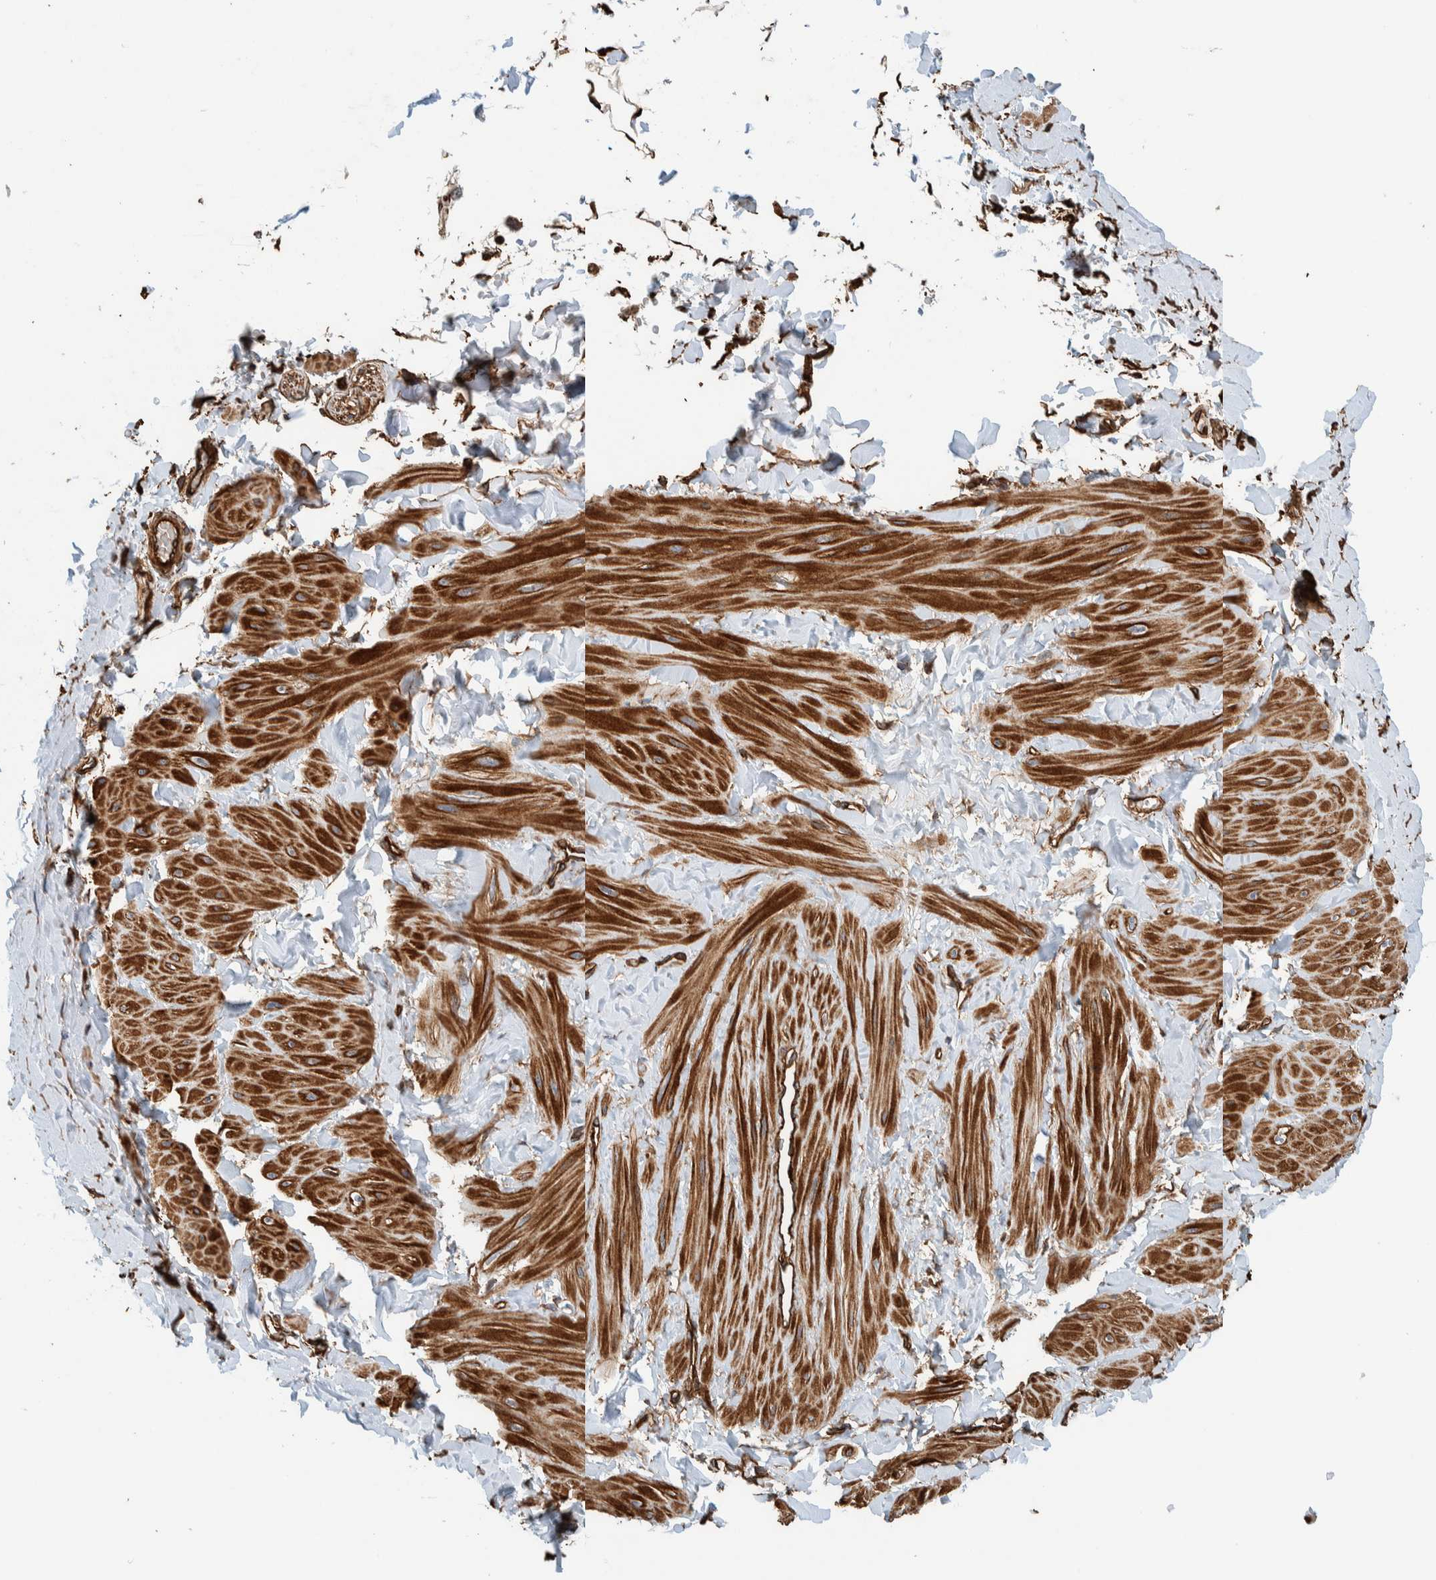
{"staining": {"intensity": "strong", "quantity": ">75%", "location": "cytoplasmic/membranous"}, "tissue": "soft tissue", "cell_type": "Fibroblasts", "image_type": "normal", "snomed": [{"axis": "morphology", "description": "Normal tissue, NOS"}, {"axis": "topography", "description": "Adipose tissue"}, {"axis": "topography", "description": "Vascular tissue"}, {"axis": "topography", "description": "Peripheral nerve tissue"}], "caption": "Protein staining exhibits strong cytoplasmic/membranous positivity in approximately >75% of fibroblasts in benign soft tissue.", "gene": "PKD1L1", "patient": {"sex": "male", "age": 25}}